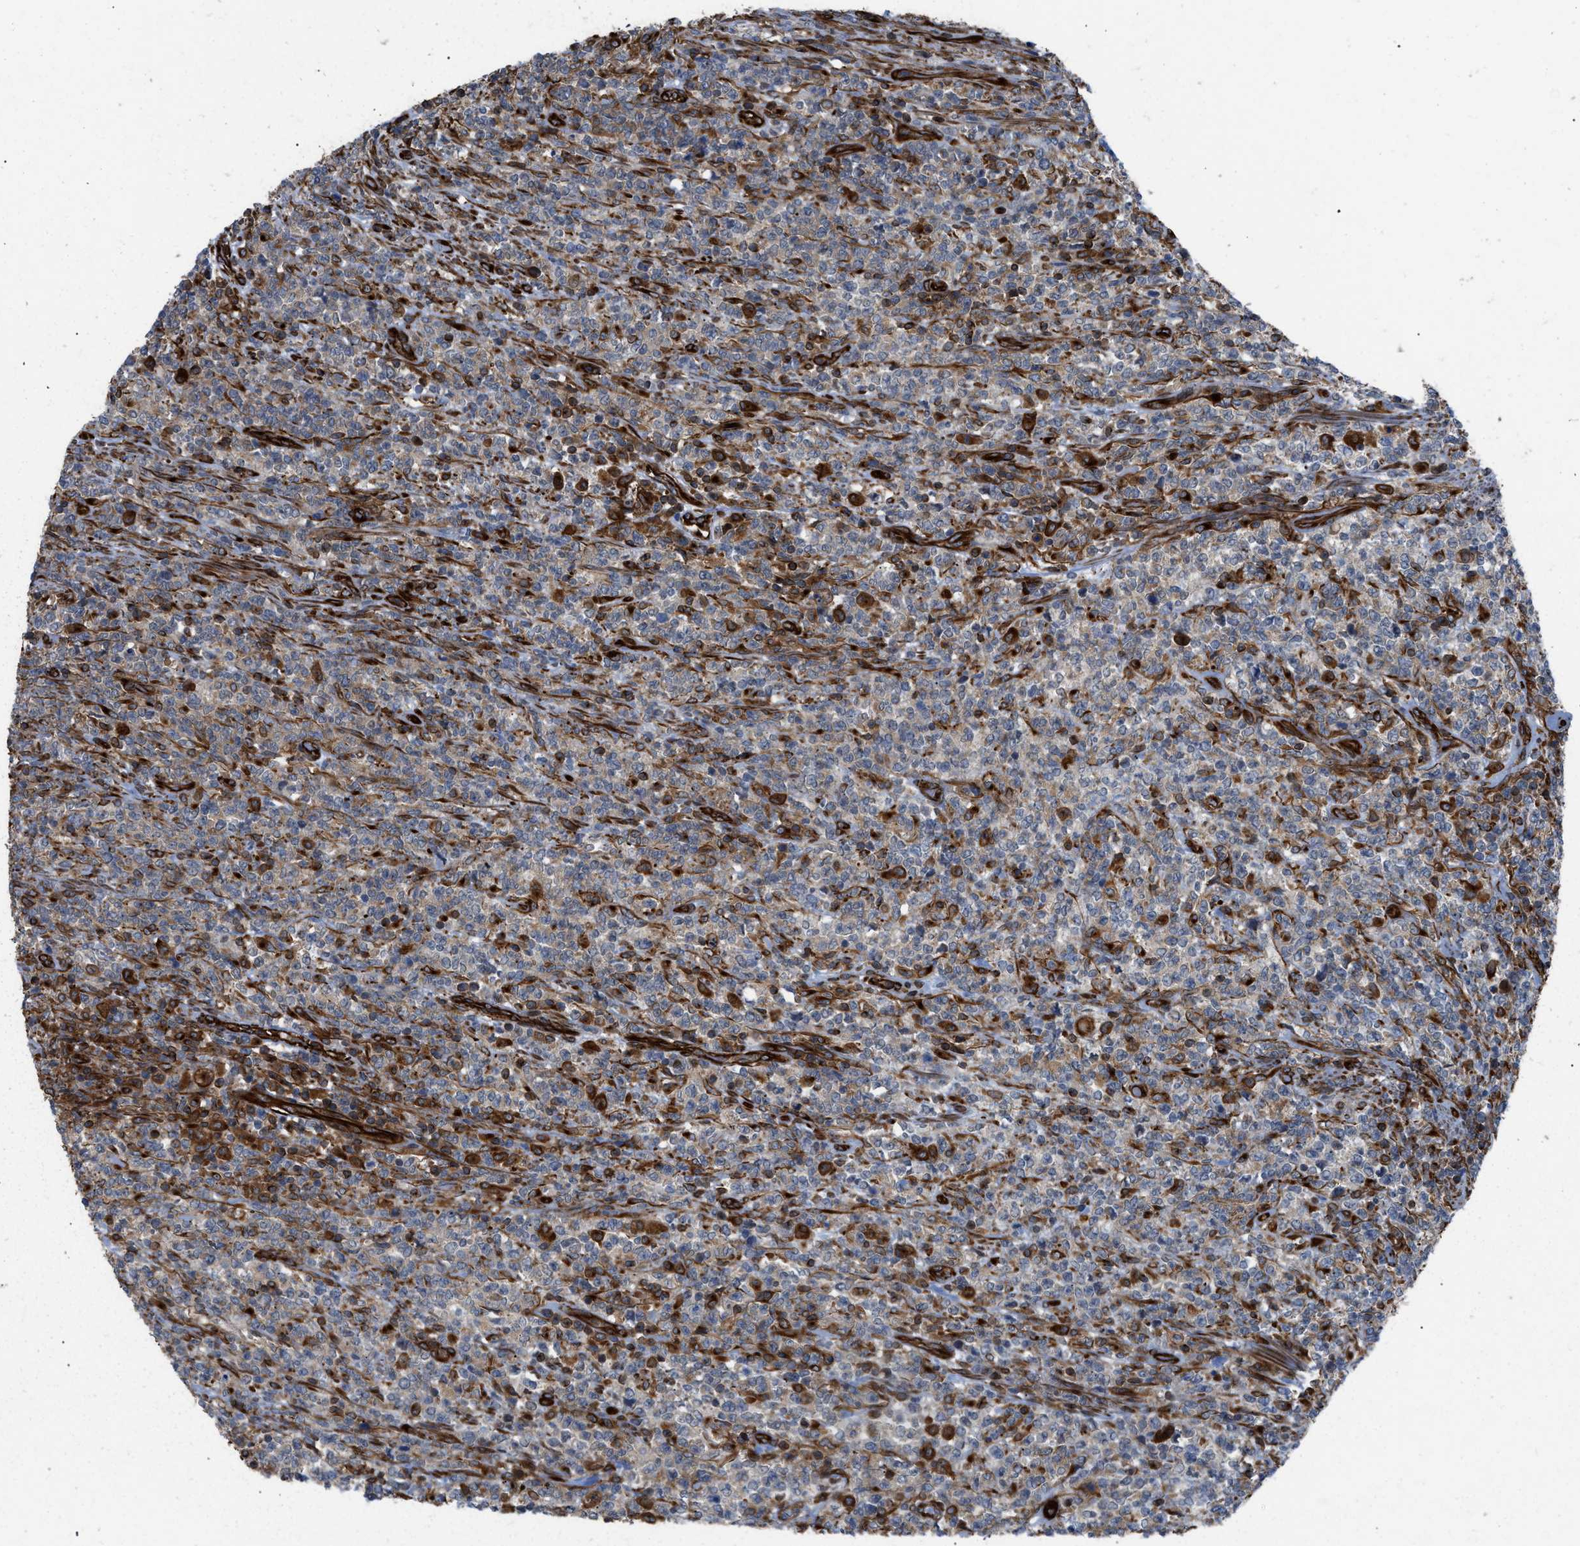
{"staining": {"intensity": "weak", "quantity": "25%-75%", "location": "cytoplasmic/membranous"}, "tissue": "lymphoma", "cell_type": "Tumor cells", "image_type": "cancer", "snomed": [{"axis": "morphology", "description": "Malignant lymphoma, non-Hodgkin's type, High grade"}, {"axis": "topography", "description": "Soft tissue"}], "caption": "Brown immunohistochemical staining in lymphoma reveals weak cytoplasmic/membranous expression in approximately 25%-75% of tumor cells. (DAB = brown stain, brightfield microscopy at high magnification).", "gene": "PTPRE", "patient": {"sex": "male", "age": 18}}